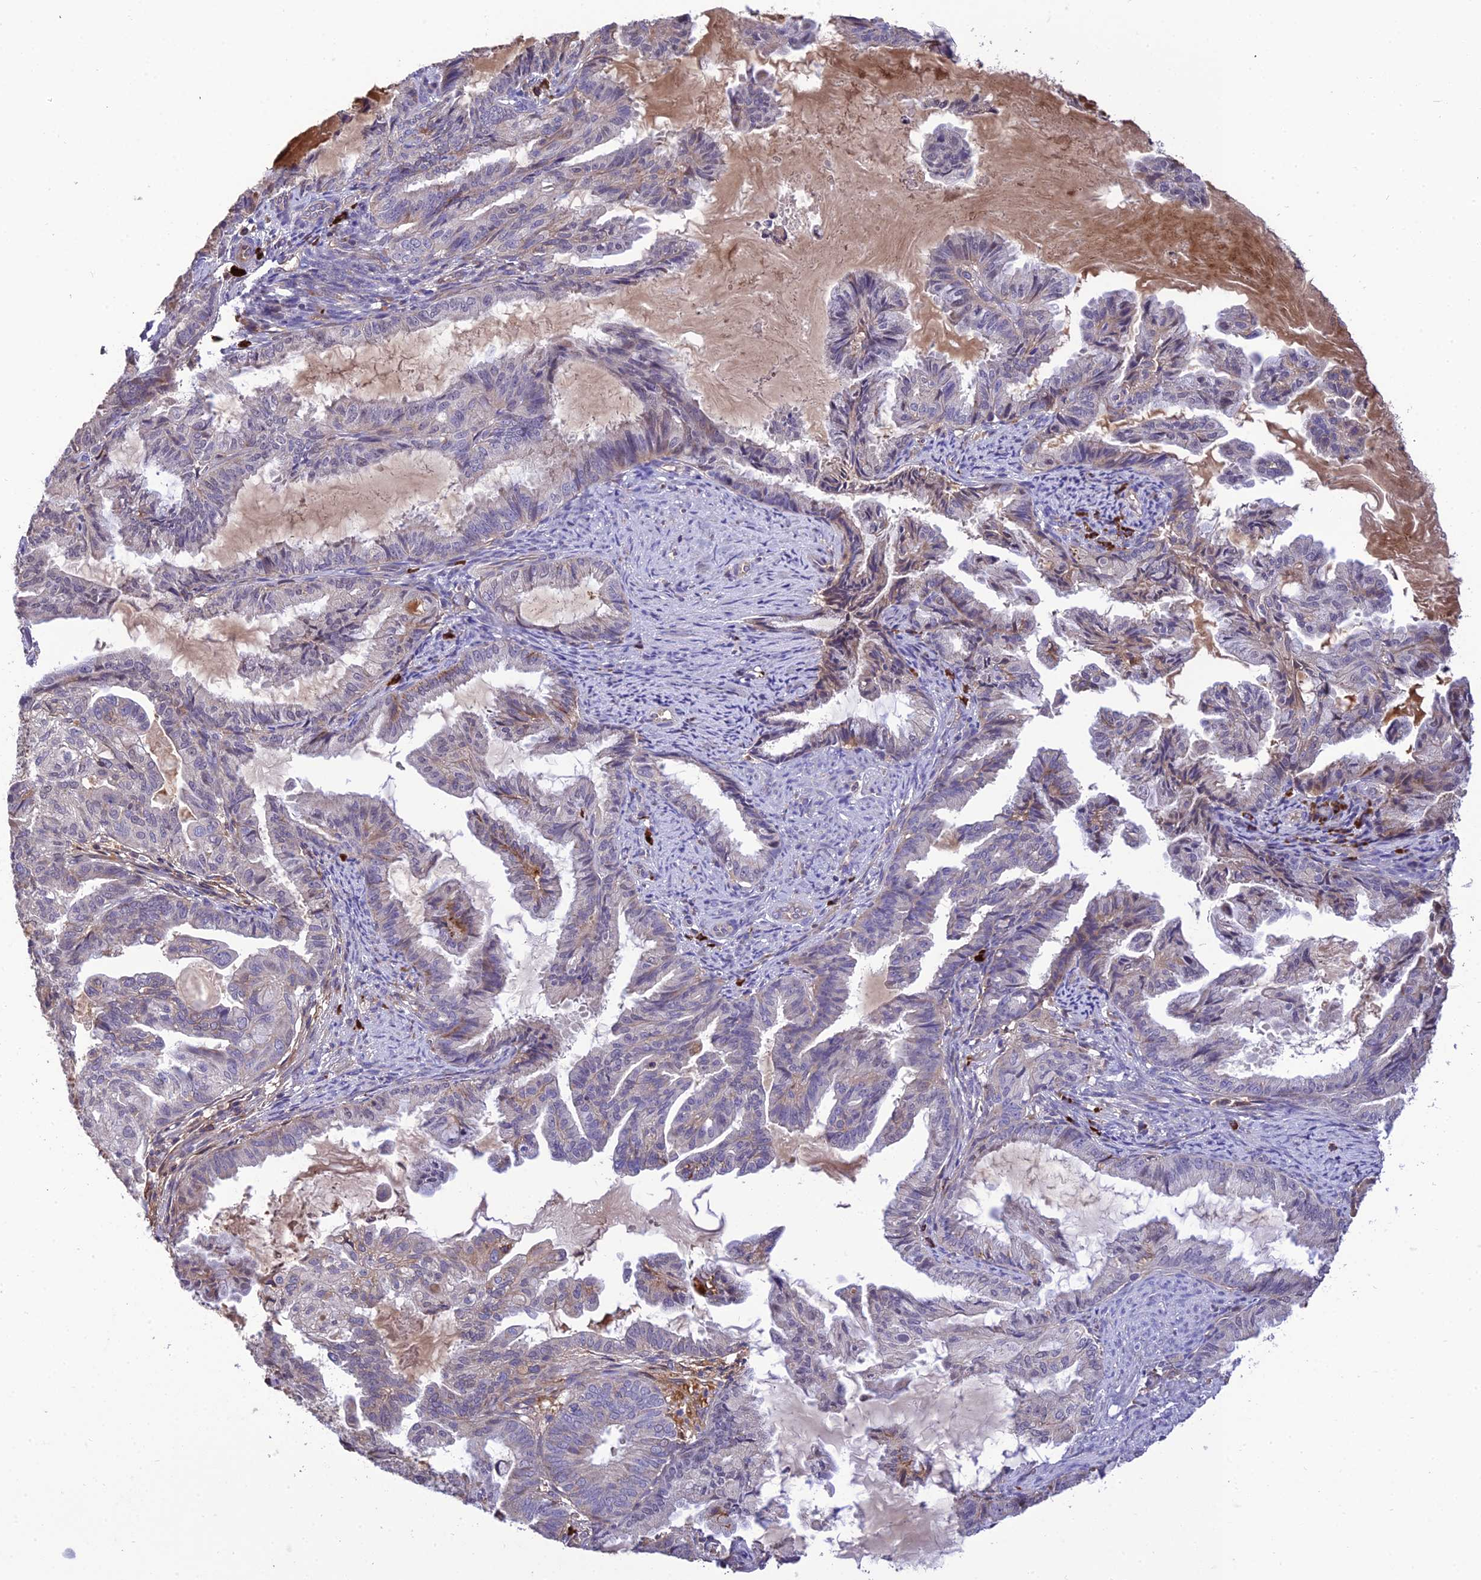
{"staining": {"intensity": "weak", "quantity": "<25%", "location": "cytoplasmic/membranous"}, "tissue": "endometrial cancer", "cell_type": "Tumor cells", "image_type": "cancer", "snomed": [{"axis": "morphology", "description": "Adenocarcinoma, NOS"}, {"axis": "topography", "description": "Endometrium"}], "caption": "This is an immunohistochemistry (IHC) micrograph of human endometrial adenocarcinoma. There is no expression in tumor cells.", "gene": "MIOS", "patient": {"sex": "female", "age": 86}}